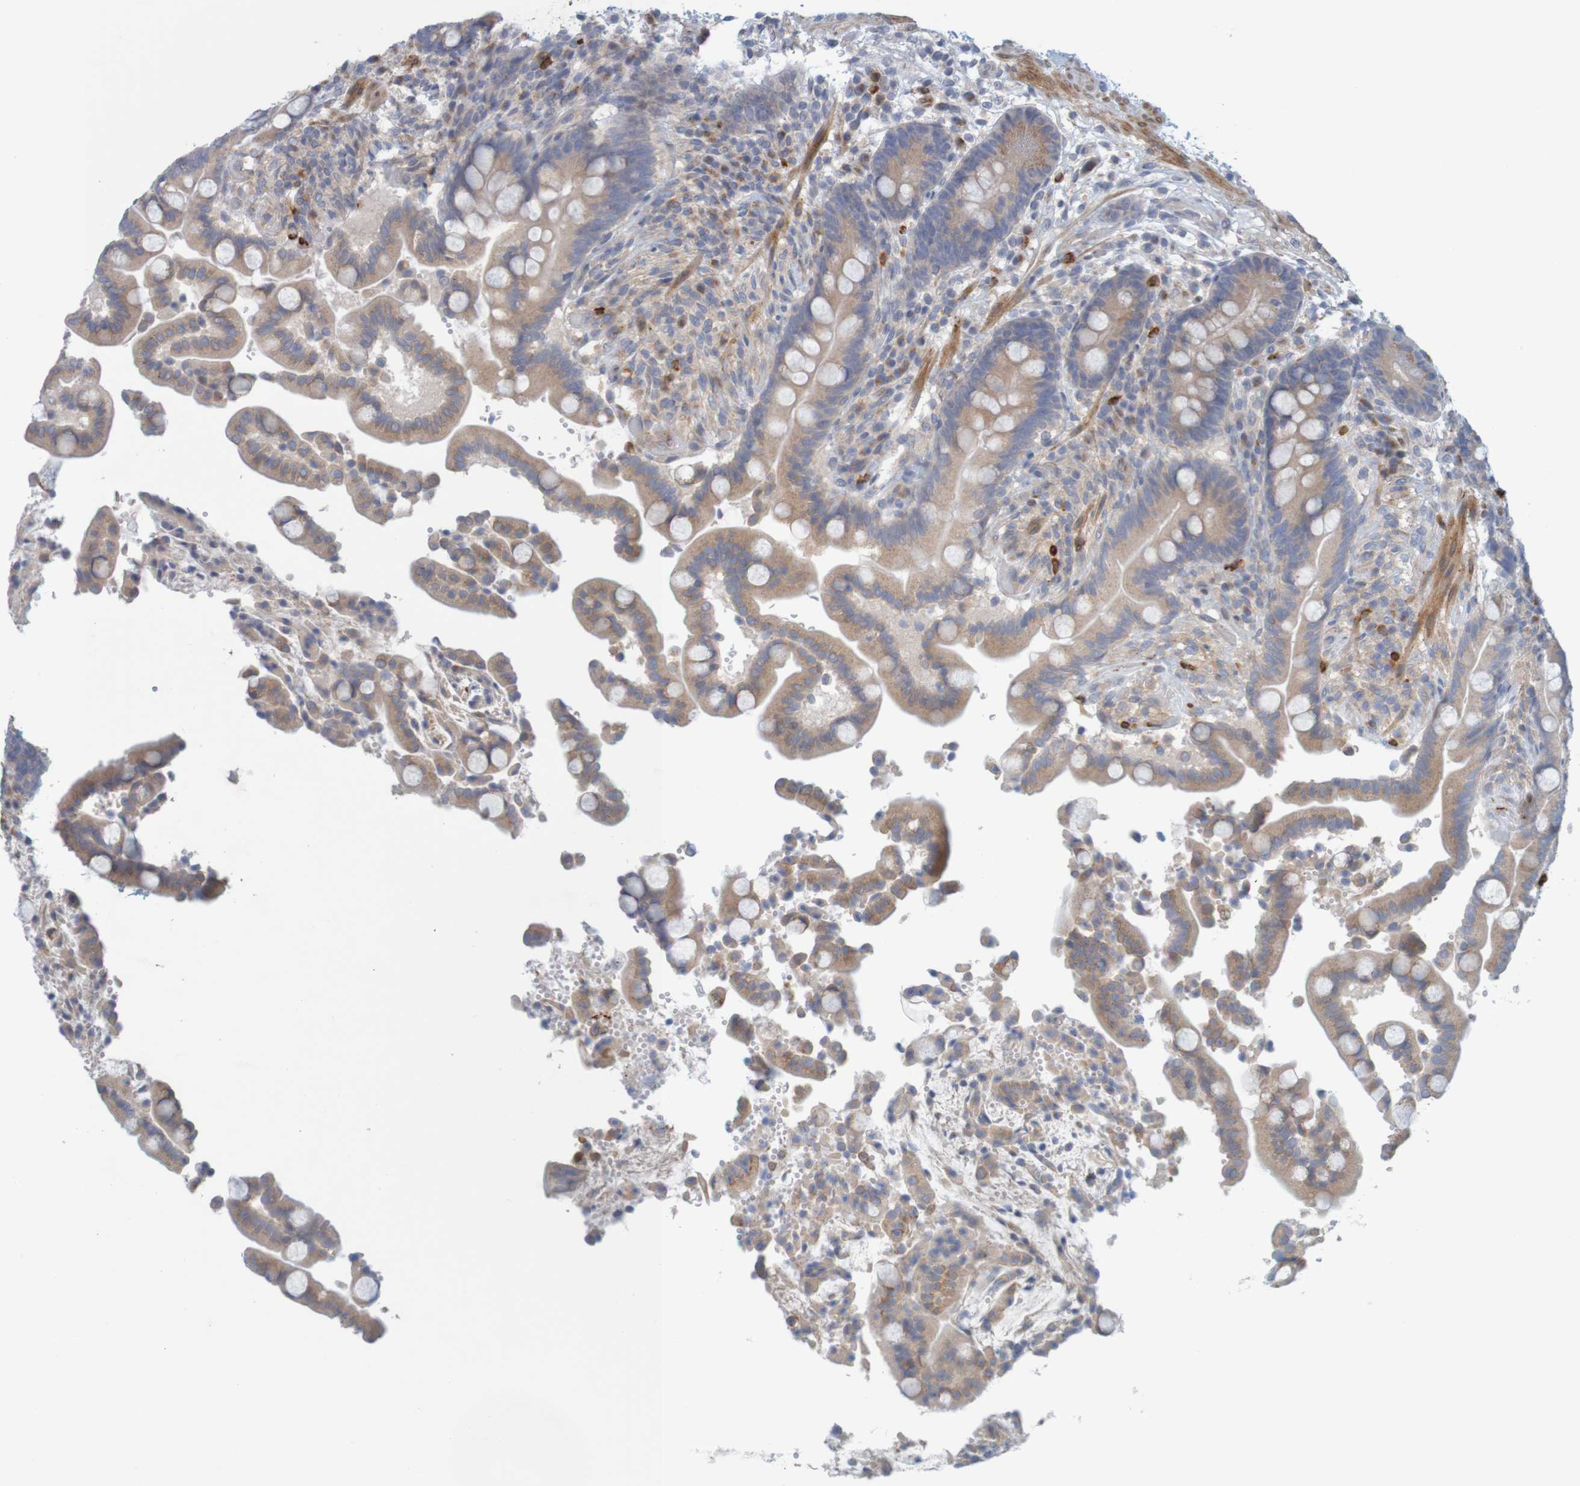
{"staining": {"intensity": "weak", "quantity": "25%-75%", "location": "cytoplasmic/membranous"}, "tissue": "colon", "cell_type": "Endothelial cells", "image_type": "normal", "snomed": [{"axis": "morphology", "description": "Normal tissue, NOS"}, {"axis": "topography", "description": "Colon"}], "caption": "Unremarkable colon exhibits weak cytoplasmic/membranous positivity in approximately 25%-75% of endothelial cells, visualized by immunohistochemistry. The protein of interest is shown in brown color, while the nuclei are stained blue.", "gene": "KRT23", "patient": {"sex": "male", "age": 73}}